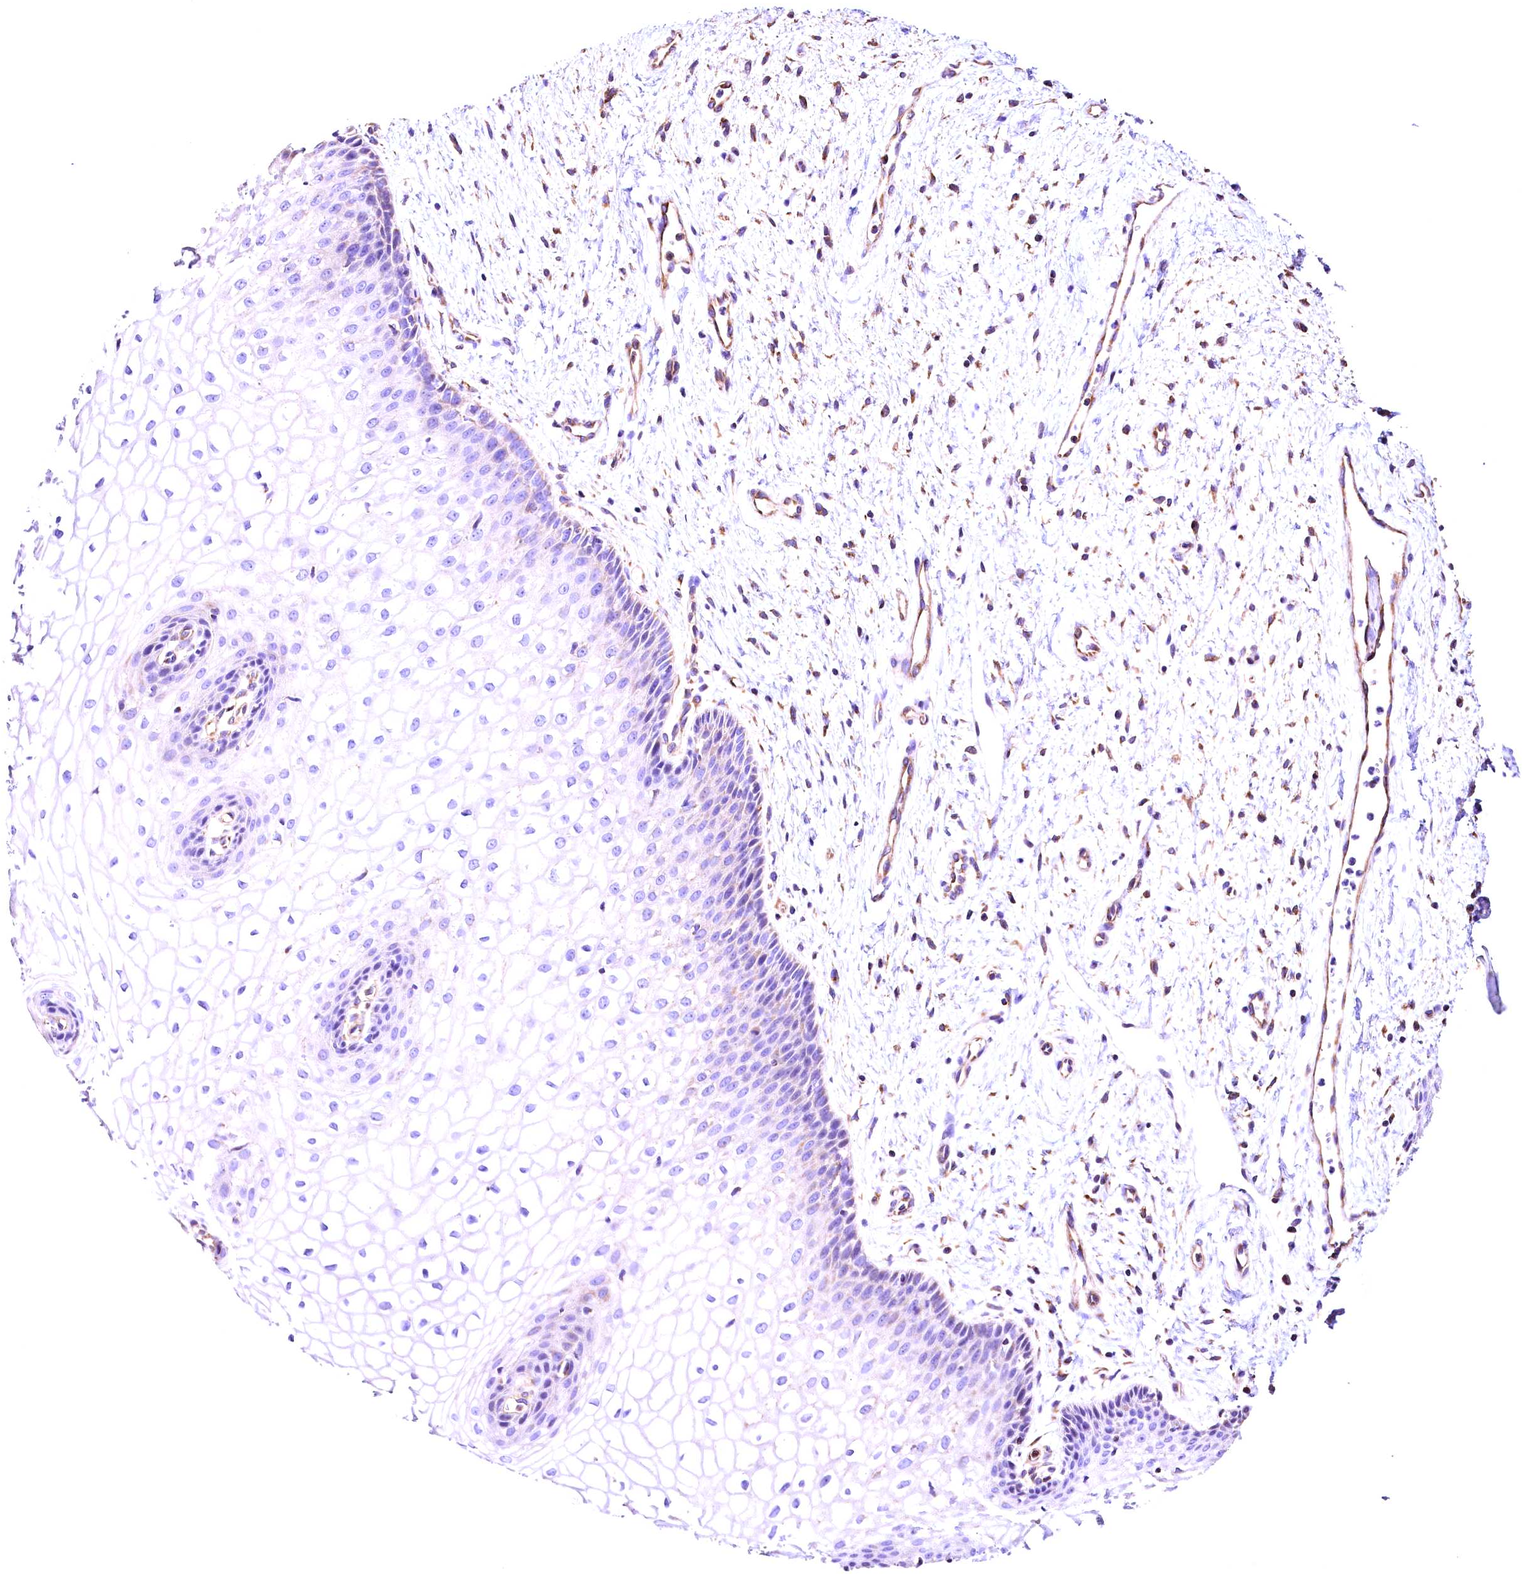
{"staining": {"intensity": "negative", "quantity": "none", "location": "none"}, "tissue": "vagina", "cell_type": "Squamous epithelial cells", "image_type": "normal", "snomed": [{"axis": "morphology", "description": "Normal tissue, NOS"}, {"axis": "topography", "description": "Vagina"}], "caption": "Immunohistochemistry image of unremarkable vagina: vagina stained with DAB (3,3'-diaminobenzidine) exhibits no significant protein expression in squamous epithelial cells. (Stains: DAB (3,3'-diaminobenzidine) IHC with hematoxylin counter stain, Microscopy: brightfield microscopy at high magnification).", "gene": "ACAA2", "patient": {"sex": "female", "age": 34}}